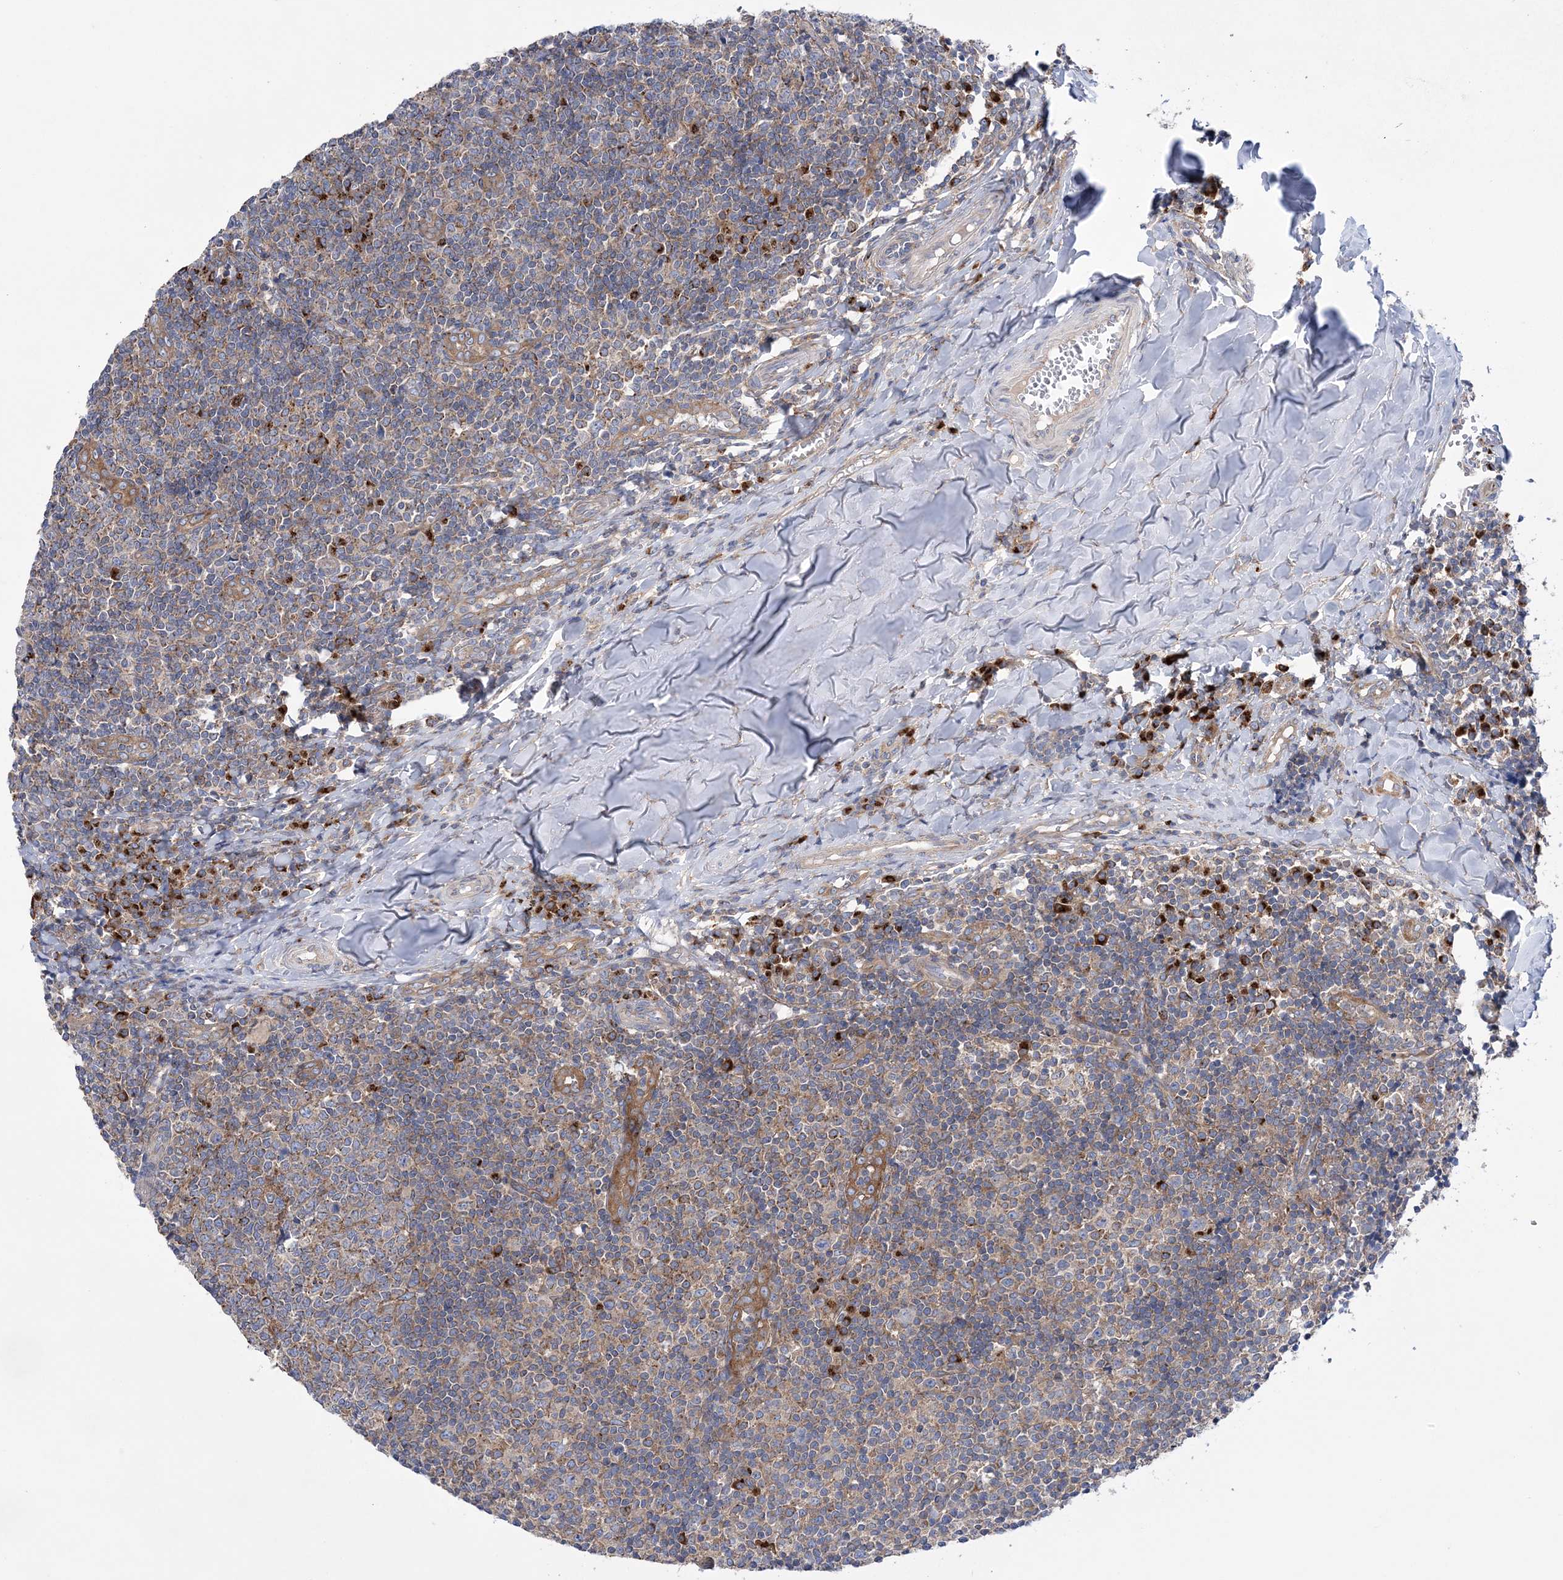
{"staining": {"intensity": "moderate", "quantity": "25%-75%", "location": "cytoplasmic/membranous"}, "tissue": "tonsil", "cell_type": "Germinal center cells", "image_type": "normal", "snomed": [{"axis": "morphology", "description": "Normal tissue, NOS"}, {"axis": "topography", "description": "Tonsil"}], "caption": "IHC histopathology image of benign human tonsil stained for a protein (brown), which demonstrates medium levels of moderate cytoplasmic/membranous positivity in about 25%-75% of germinal center cells.", "gene": "COPB2", "patient": {"sex": "female", "age": 19}}